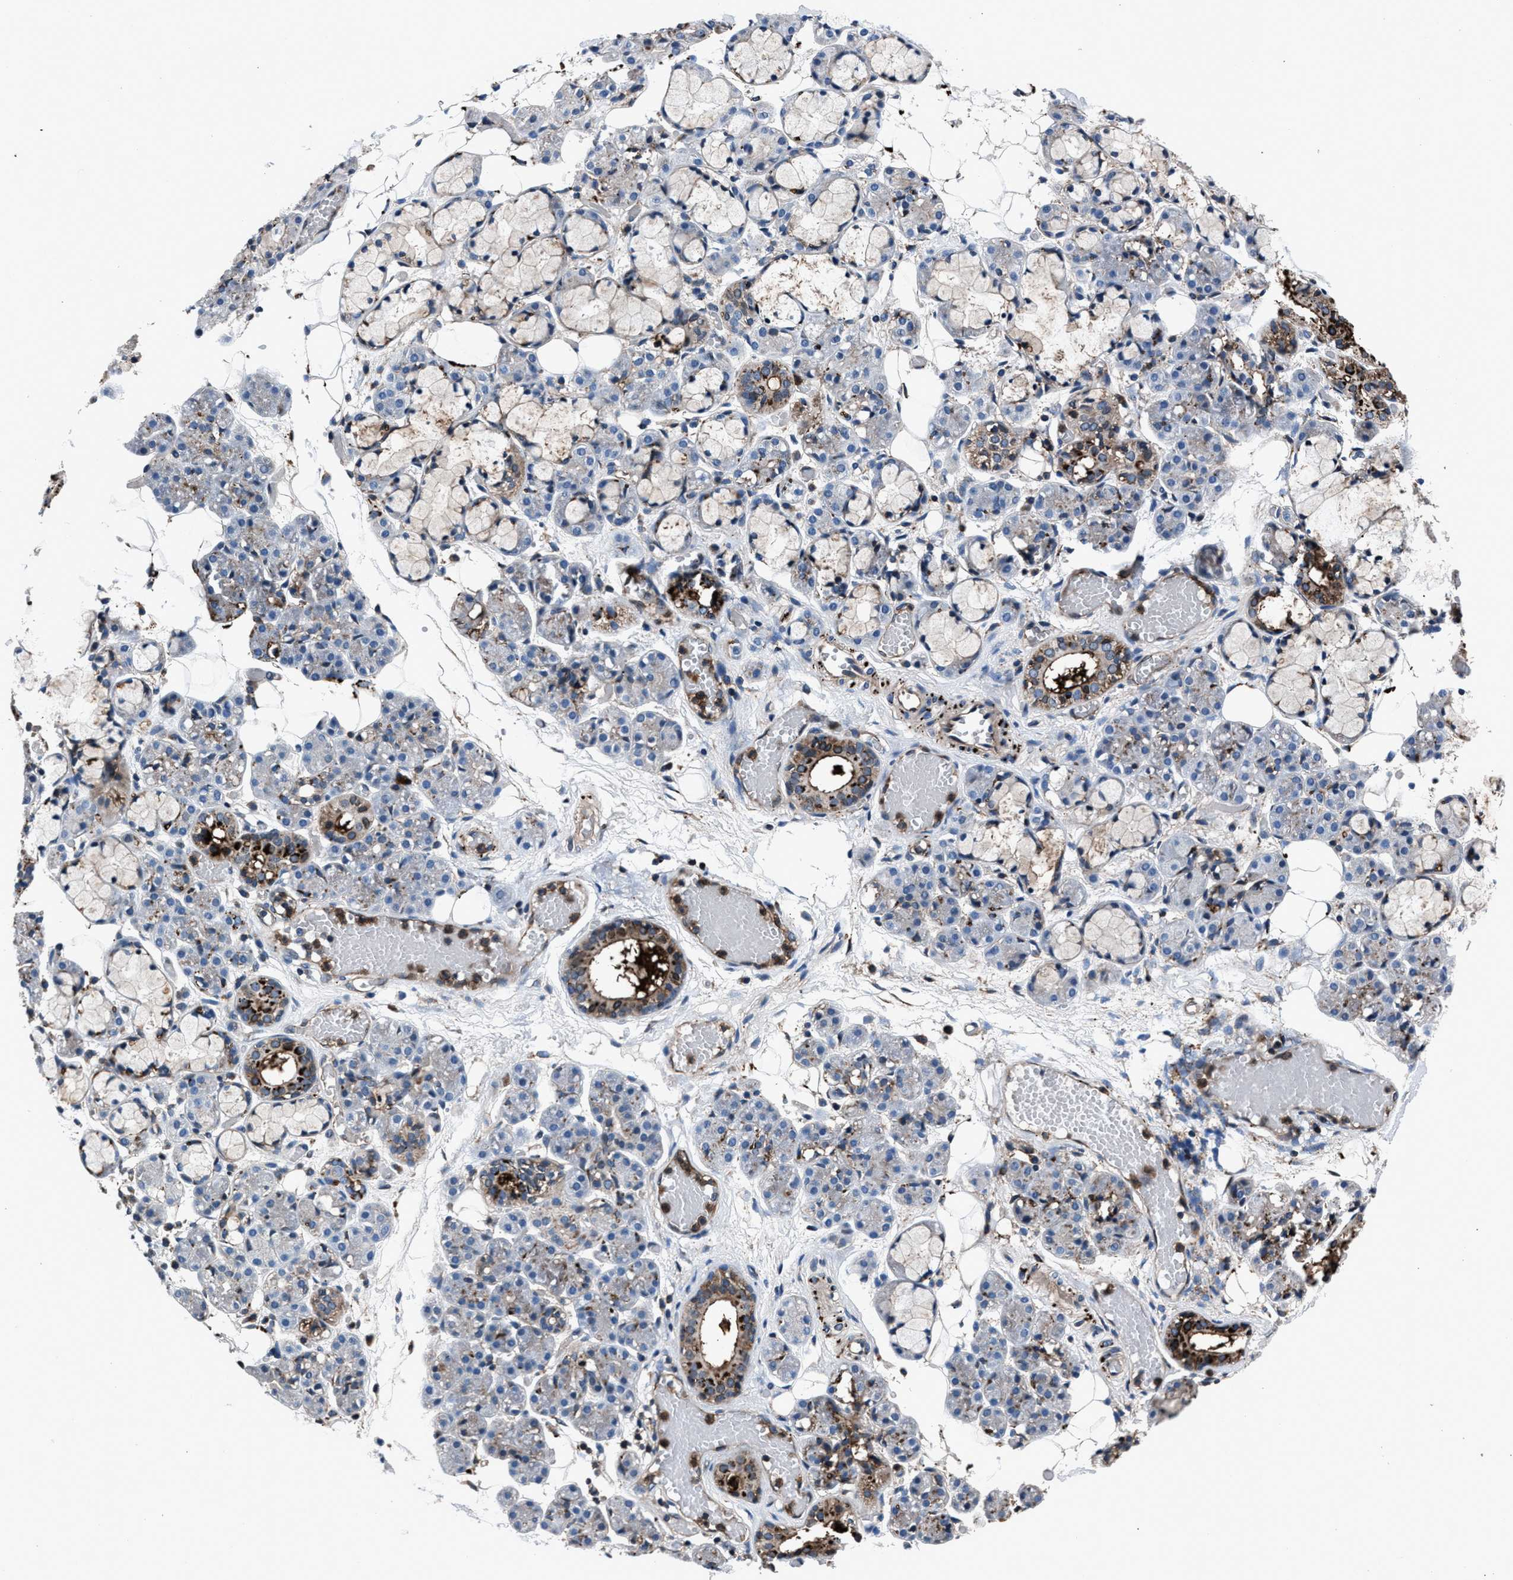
{"staining": {"intensity": "moderate", "quantity": "<25%", "location": "cytoplasmic/membranous"}, "tissue": "salivary gland", "cell_type": "Glandular cells", "image_type": "normal", "snomed": [{"axis": "morphology", "description": "Normal tissue, NOS"}, {"axis": "topography", "description": "Salivary gland"}], "caption": "Protein expression analysis of normal human salivary gland reveals moderate cytoplasmic/membranous positivity in about <25% of glandular cells. (Stains: DAB (3,3'-diaminobenzidine) in brown, nuclei in blue, Microscopy: brightfield microscopy at high magnification).", "gene": "MFSD11", "patient": {"sex": "male", "age": 63}}